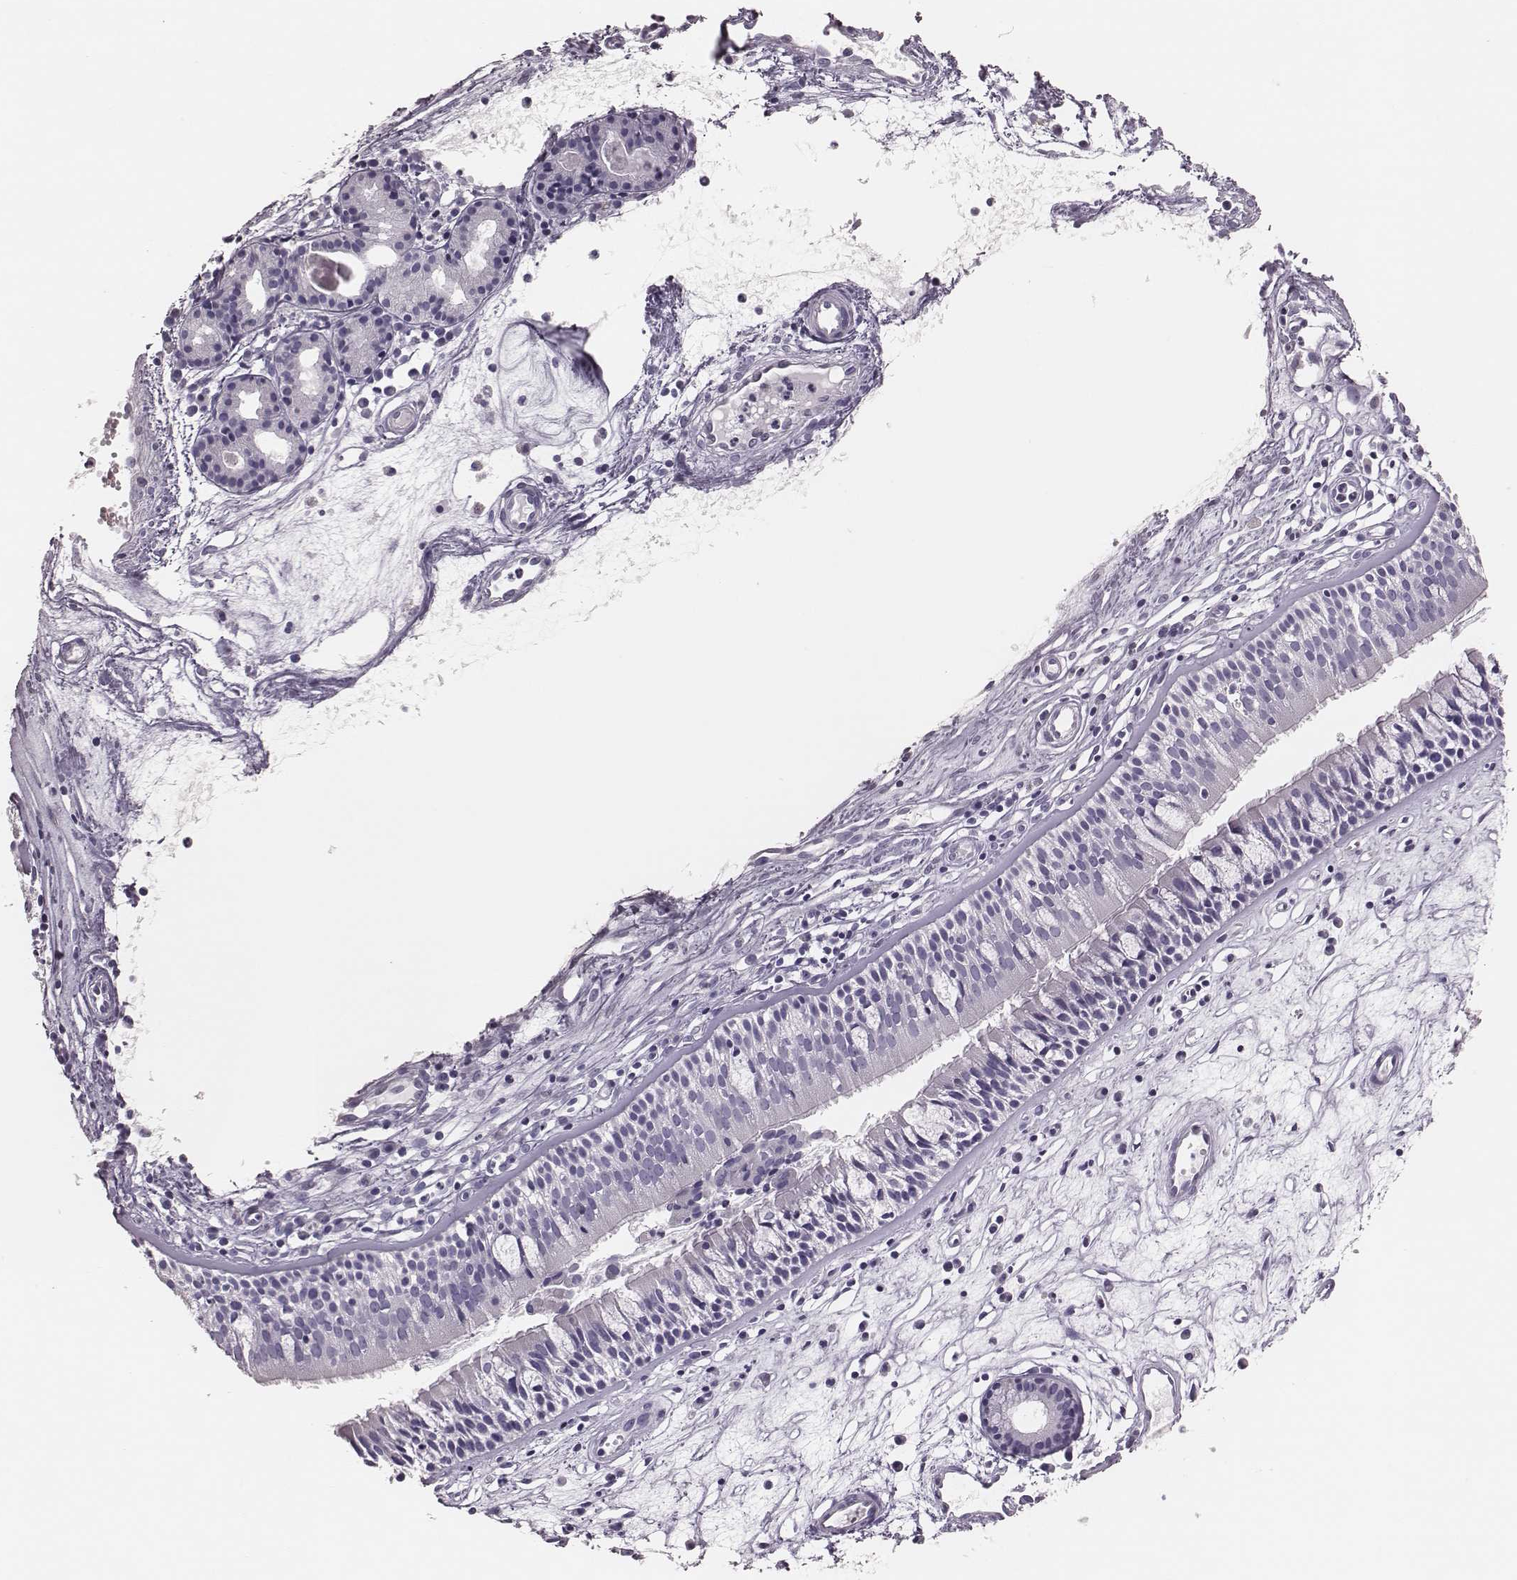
{"staining": {"intensity": "negative", "quantity": "none", "location": "none"}, "tissue": "nasopharynx", "cell_type": "Respiratory epithelial cells", "image_type": "normal", "snomed": [{"axis": "morphology", "description": "Normal tissue, NOS"}, {"axis": "topography", "description": "Nasopharynx"}], "caption": "Immunohistochemical staining of normal human nasopharynx shows no significant staining in respiratory epithelial cells.", "gene": "H1", "patient": {"sex": "female", "age": 68}}